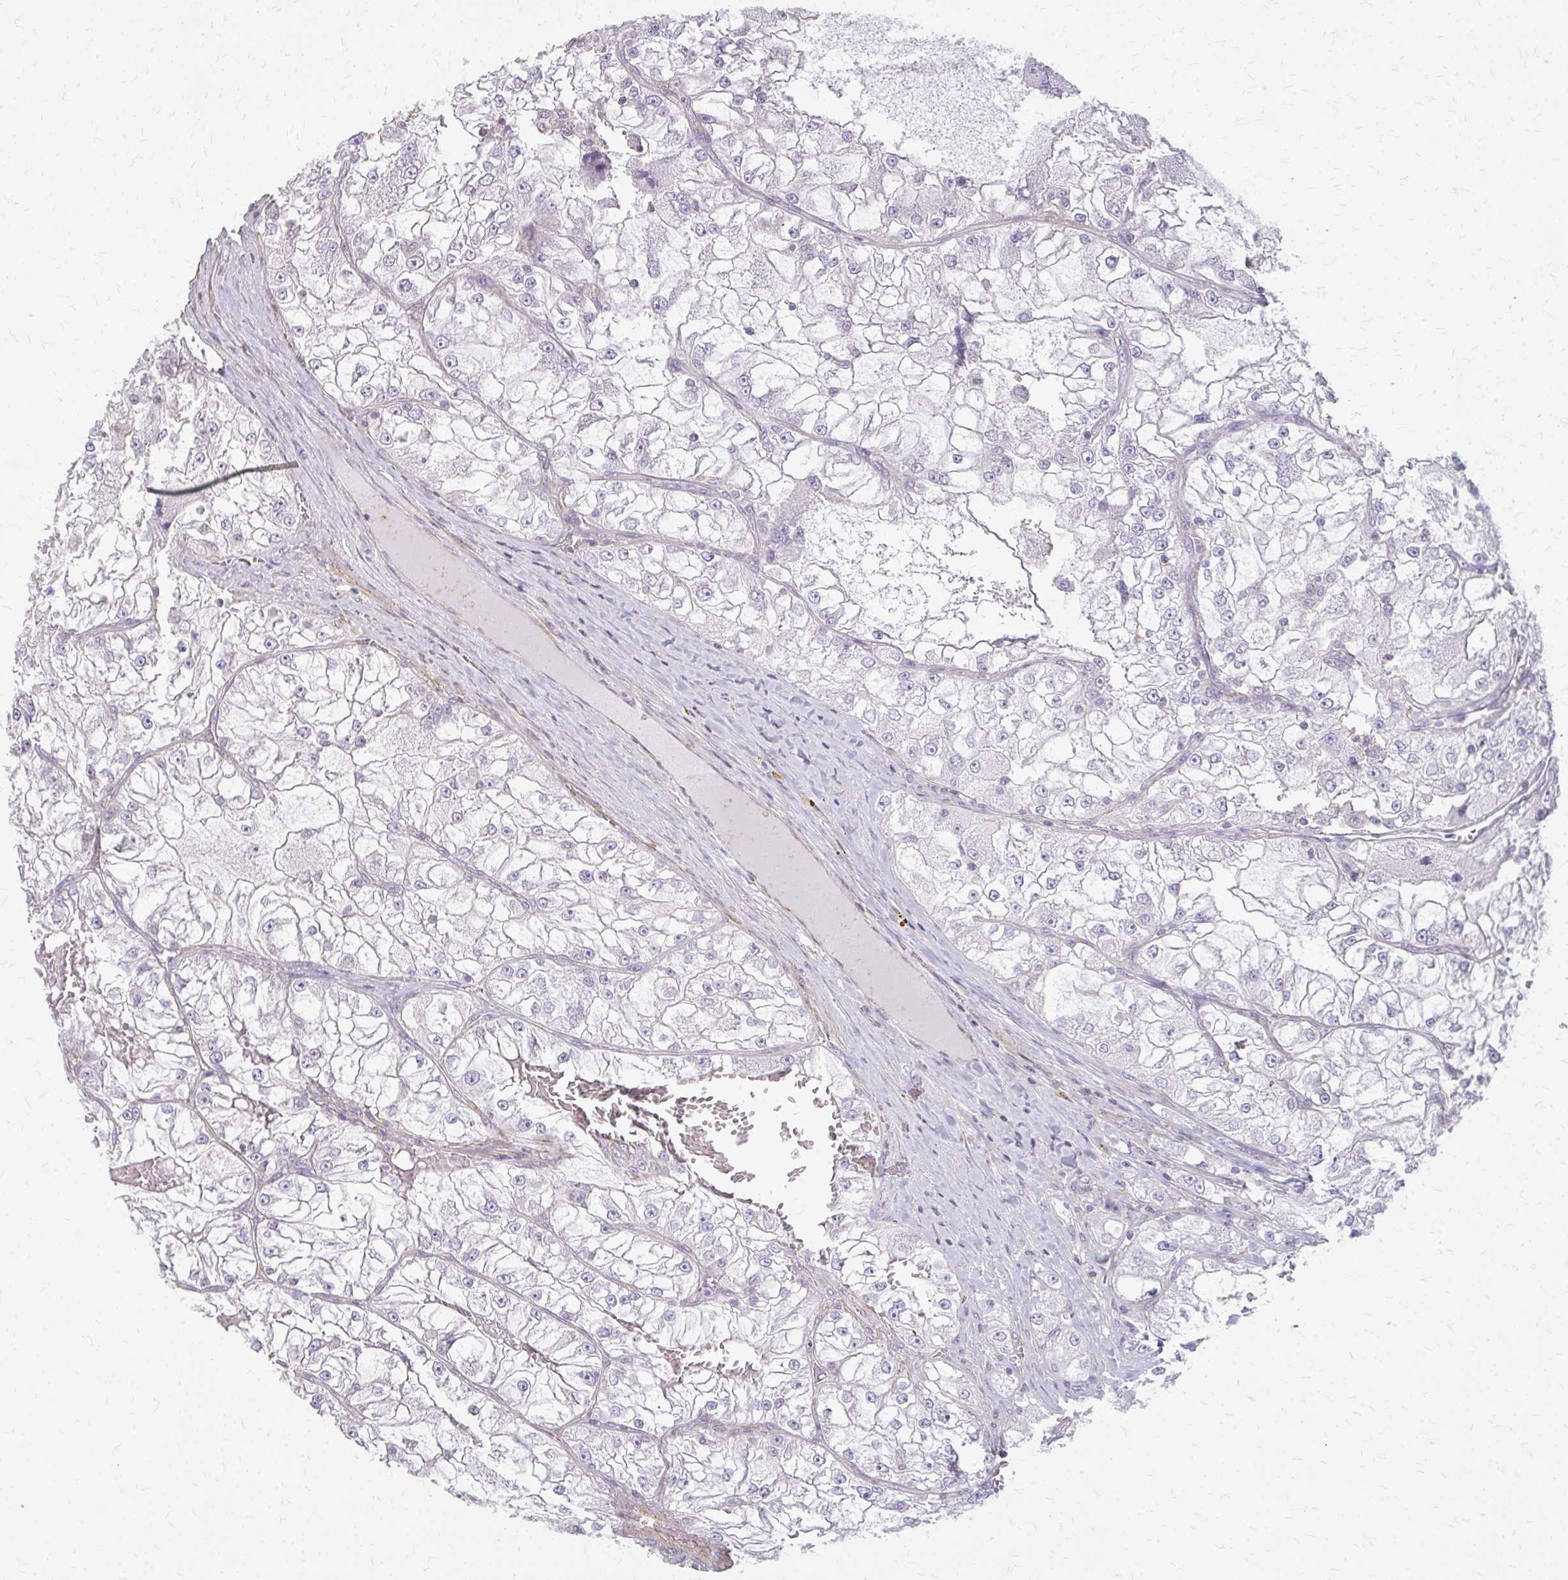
{"staining": {"intensity": "negative", "quantity": "none", "location": "none"}, "tissue": "renal cancer", "cell_type": "Tumor cells", "image_type": "cancer", "snomed": [{"axis": "morphology", "description": "Adenocarcinoma, NOS"}, {"axis": "topography", "description": "Kidney"}], "caption": "Protein analysis of adenocarcinoma (renal) demonstrates no significant staining in tumor cells.", "gene": "TENM4", "patient": {"sex": "female", "age": 72}}